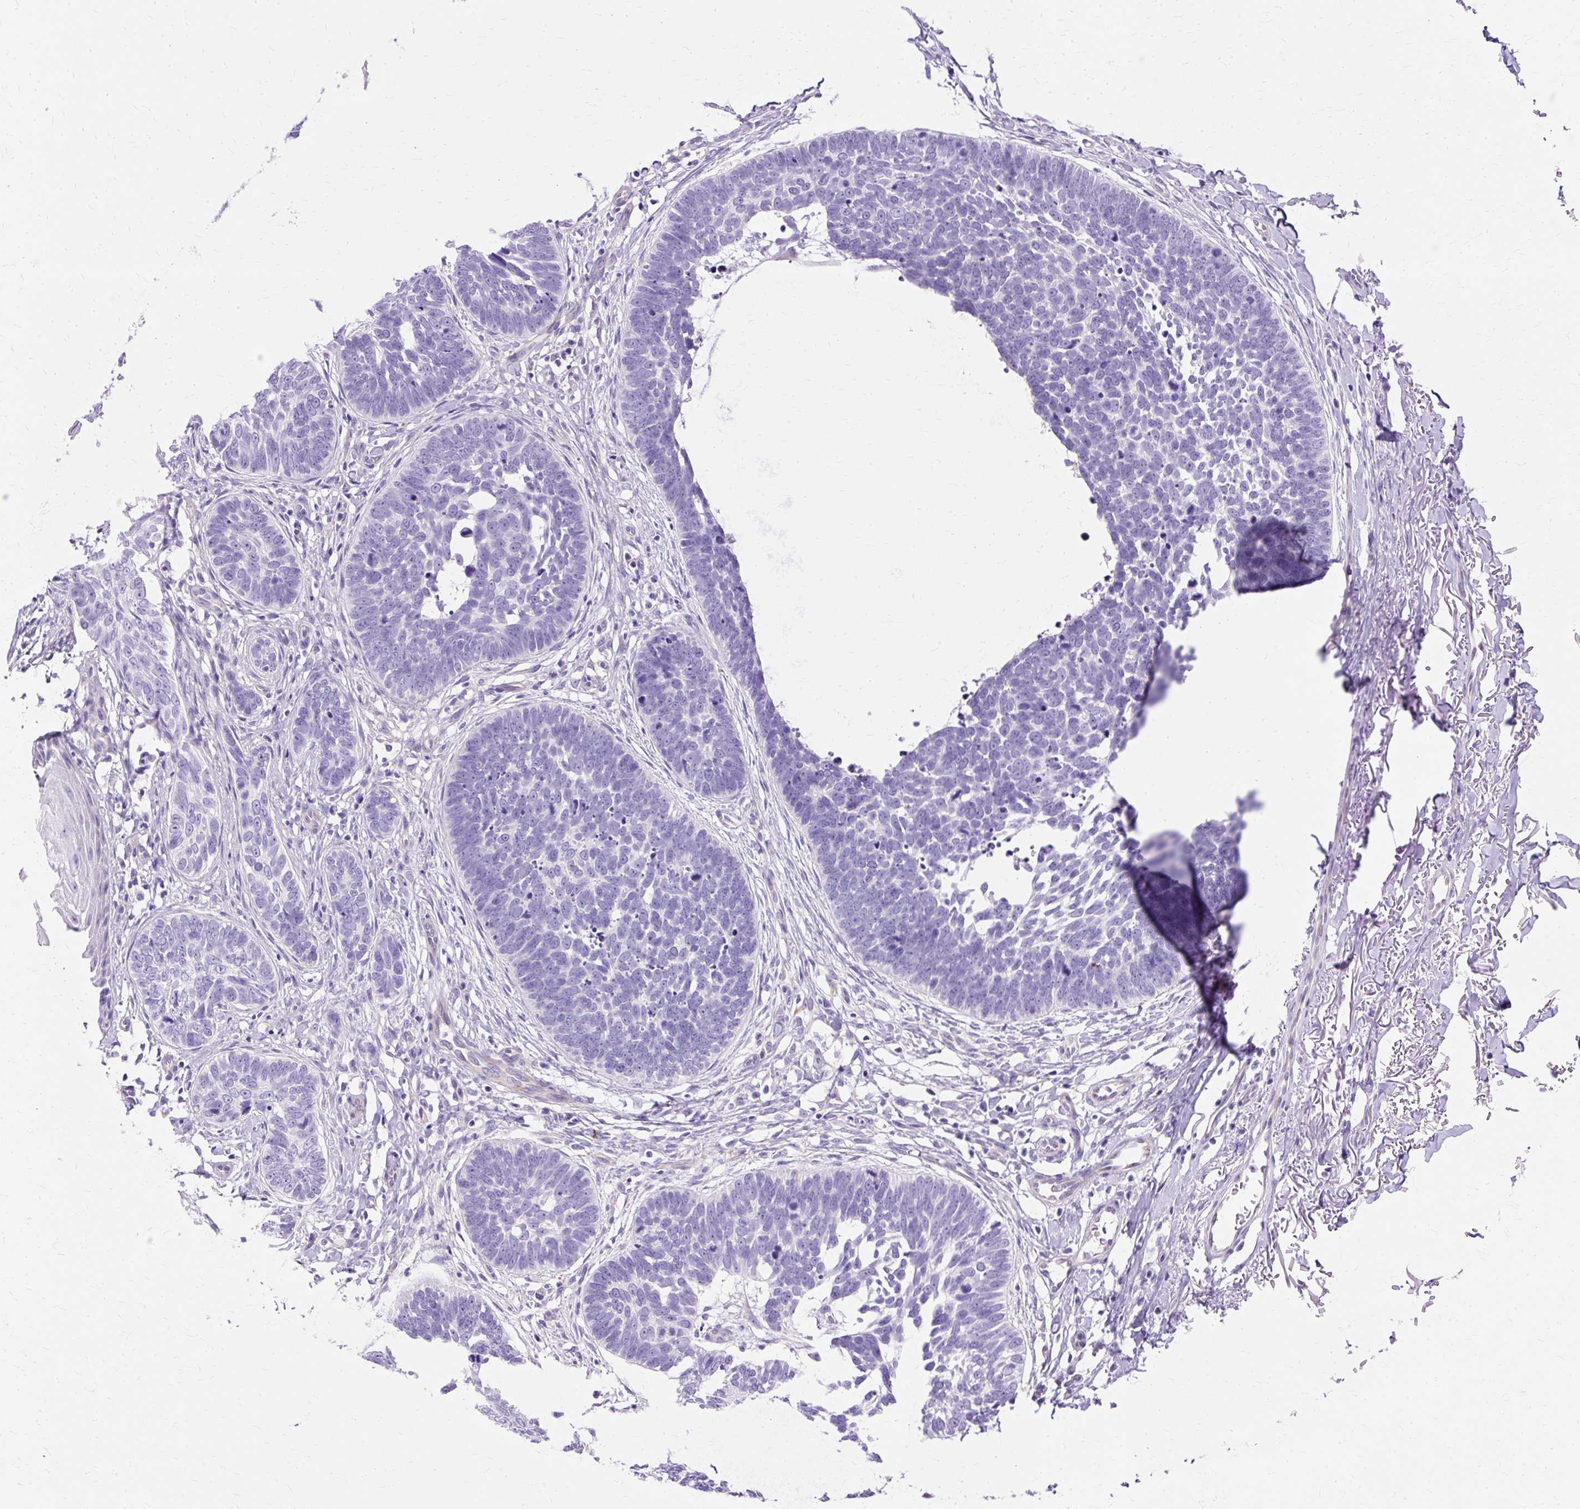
{"staining": {"intensity": "negative", "quantity": "none", "location": "none"}, "tissue": "skin cancer", "cell_type": "Tumor cells", "image_type": "cancer", "snomed": [{"axis": "morphology", "description": "Normal tissue, NOS"}, {"axis": "morphology", "description": "Basal cell carcinoma"}, {"axis": "topography", "description": "Skin"}], "caption": "Tumor cells are negative for protein expression in human basal cell carcinoma (skin). The staining was performed using DAB (3,3'-diaminobenzidine) to visualize the protein expression in brown, while the nuclei were stained in blue with hematoxylin (Magnification: 20x).", "gene": "MYO6", "patient": {"sex": "male", "age": 77}}